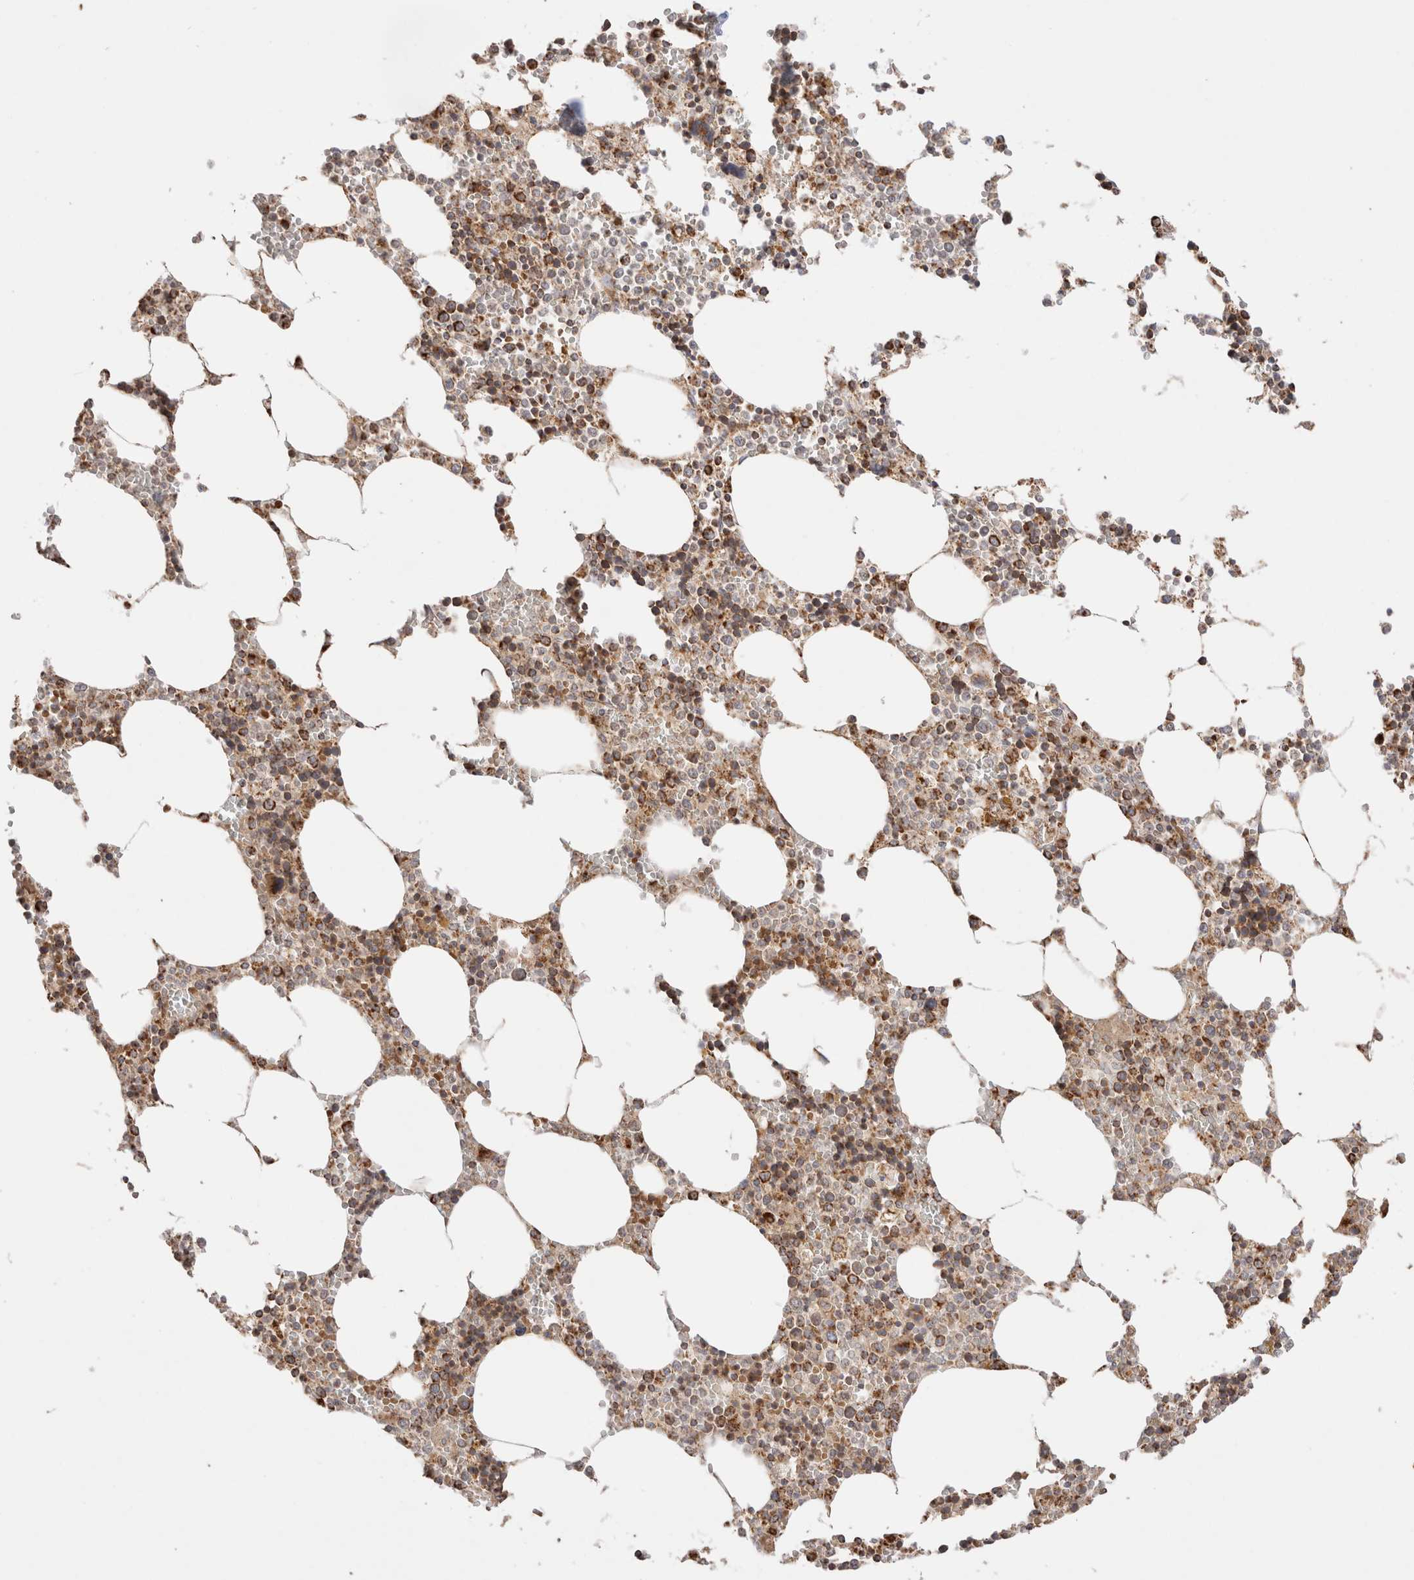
{"staining": {"intensity": "strong", "quantity": "25%-75%", "location": "cytoplasmic/membranous"}, "tissue": "bone marrow", "cell_type": "Hematopoietic cells", "image_type": "normal", "snomed": [{"axis": "morphology", "description": "Normal tissue, NOS"}, {"axis": "topography", "description": "Bone marrow"}], "caption": "A micrograph of bone marrow stained for a protein shows strong cytoplasmic/membranous brown staining in hematopoietic cells.", "gene": "TMPPE", "patient": {"sex": "male", "age": 70}}